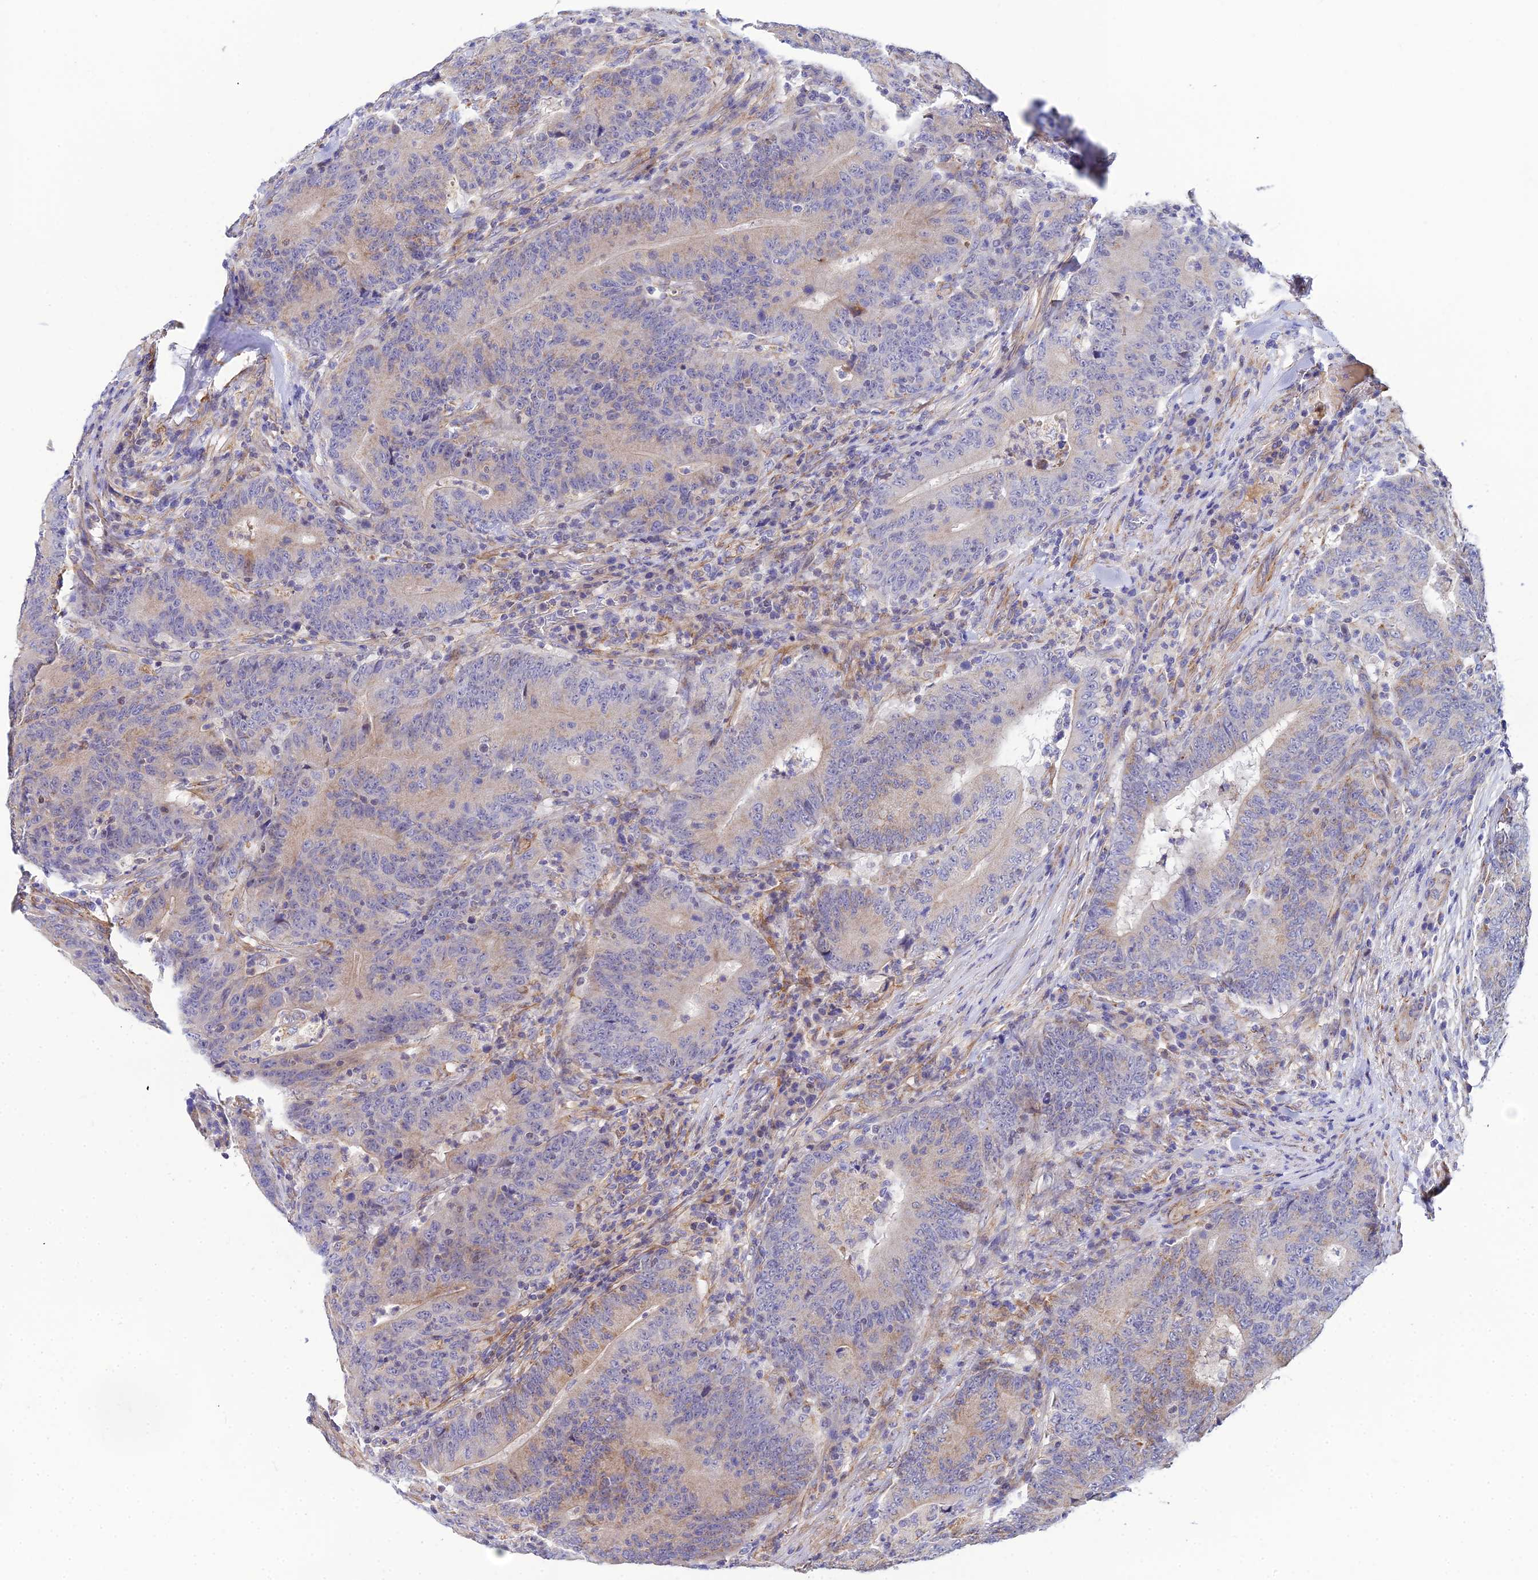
{"staining": {"intensity": "weak", "quantity": "<25%", "location": "cytoplasmic/membranous"}, "tissue": "colorectal cancer", "cell_type": "Tumor cells", "image_type": "cancer", "snomed": [{"axis": "morphology", "description": "Normal tissue, NOS"}, {"axis": "morphology", "description": "Adenocarcinoma, NOS"}, {"axis": "topography", "description": "Colon"}], "caption": "The immunohistochemistry (IHC) photomicrograph has no significant expression in tumor cells of colorectal cancer tissue.", "gene": "ACOT2", "patient": {"sex": "female", "age": 75}}